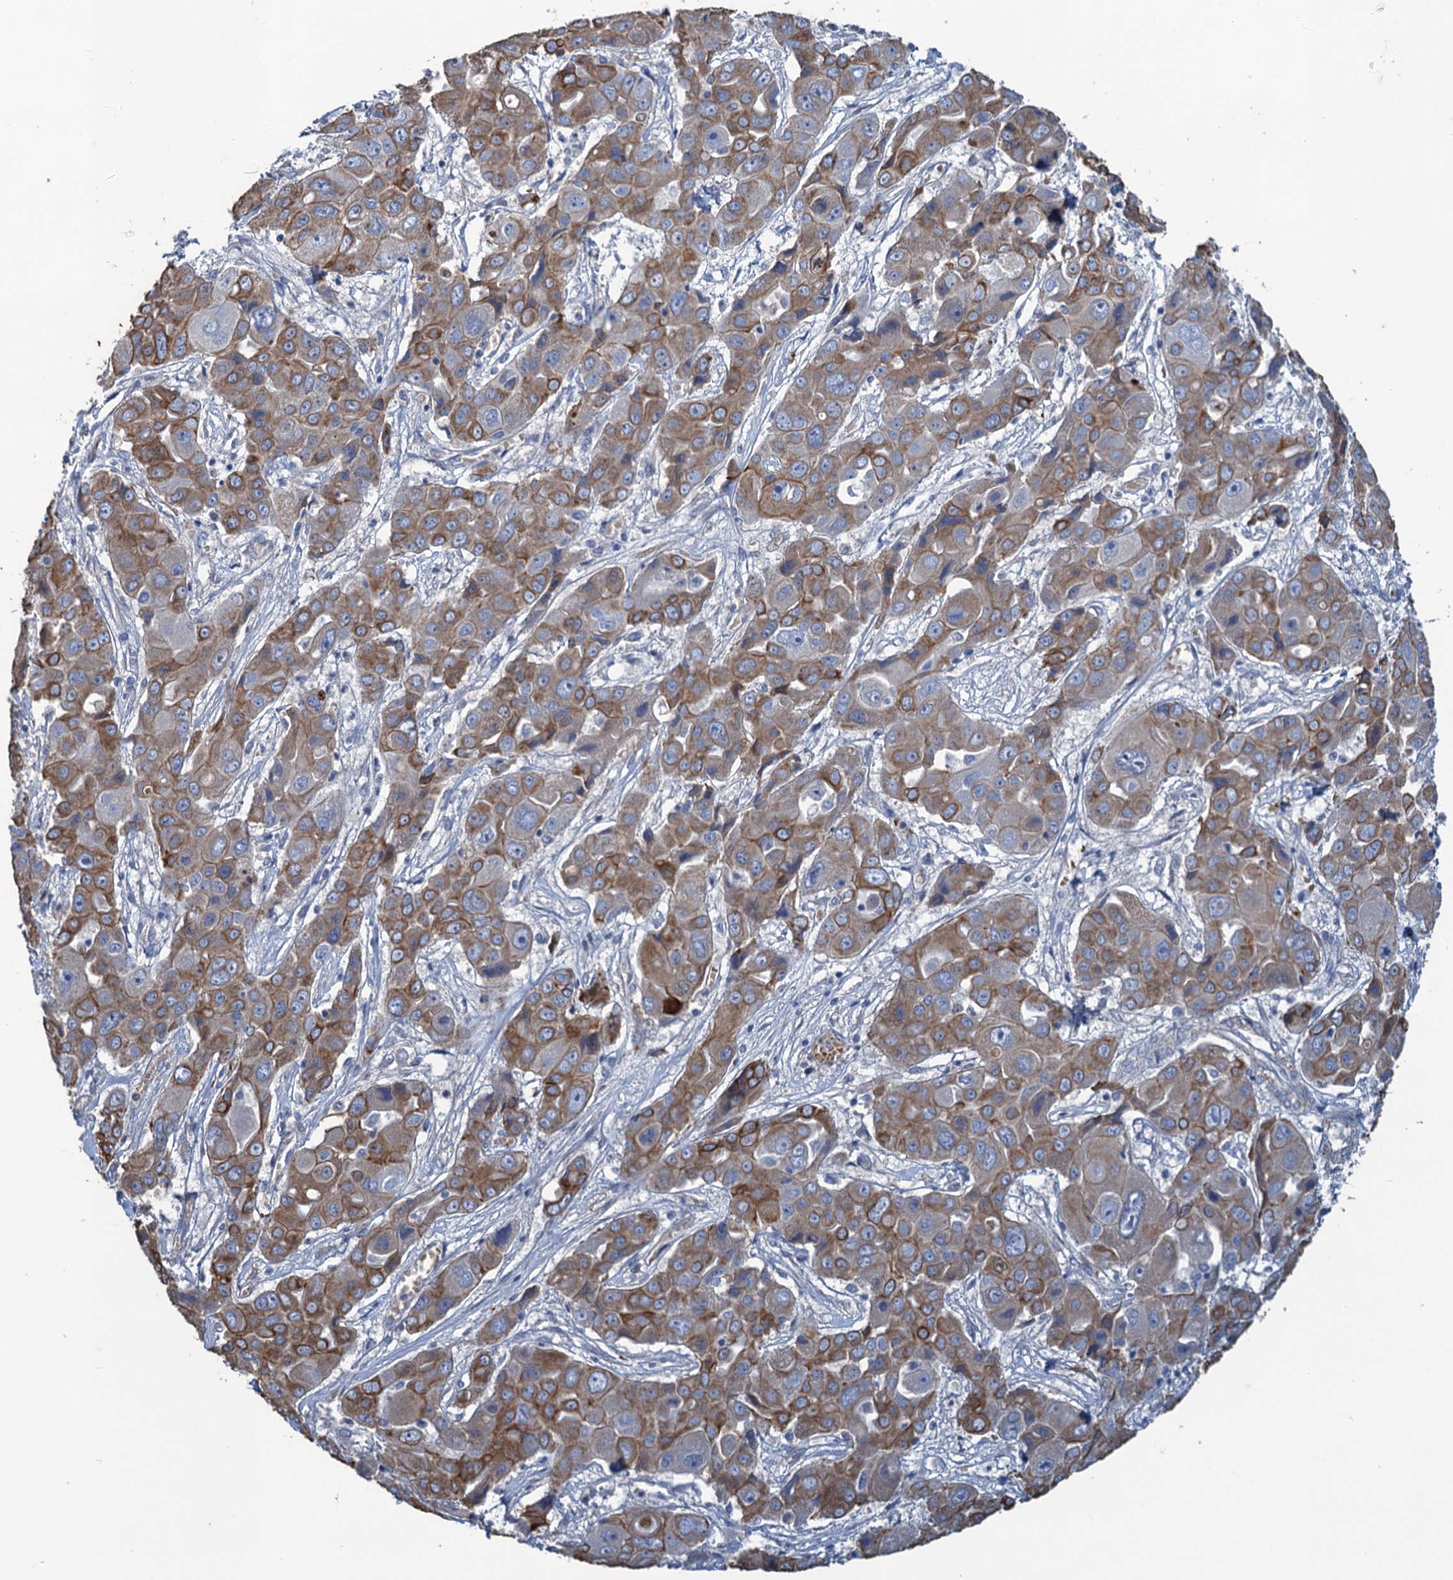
{"staining": {"intensity": "moderate", "quantity": "25%-75%", "location": "cytoplasmic/membranous"}, "tissue": "liver cancer", "cell_type": "Tumor cells", "image_type": "cancer", "snomed": [{"axis": "morphology", "description": "Cholangiocarcinoma"}, {"axis": "topography", "description": "Liver"}], "caption": "A medium amount of moderate cytoplasmic/membranous expression is identified in approximately 25%-75% of tumor cells in liver cancer tissue.", "gene": "SMCO3", "patient": {"sex": "male", "age": 67}}